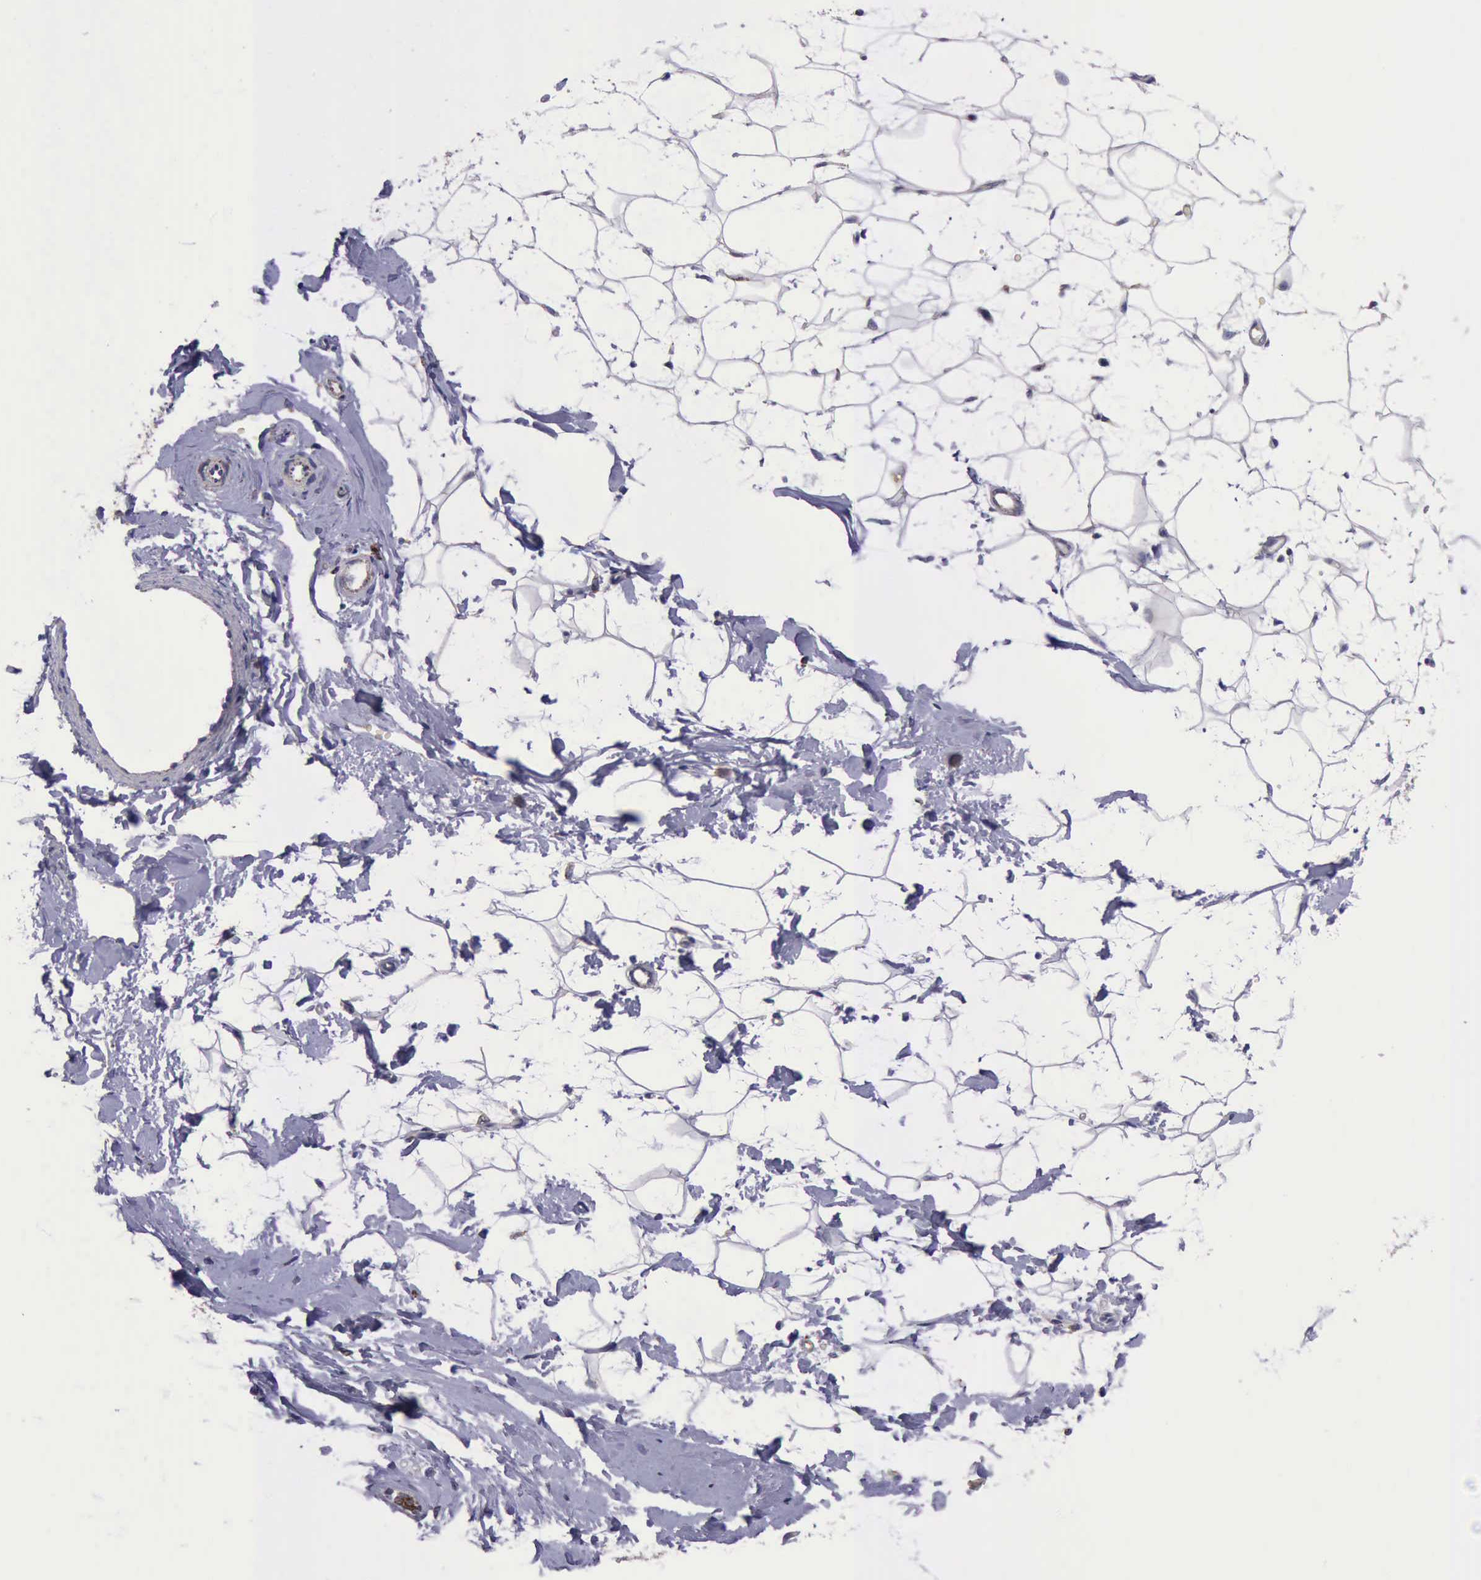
{"staining": {"intensity": "negative", "quantity": "none", "location": "none"}, "tissue": "breast", "cell_type": "Adipocytes", "image_type": "normal", "snomed": [{"axis": "morphology", "description": "Normal tissue, NOS"}, {"axis": "topography", "description": "Breast"}], "caption": "Adipocytes are negative for brown protein staining in benign breast. Nuclei are stained in blue.", "gene": "TXN2", "patient": {"sex": "female", "age": 23}}